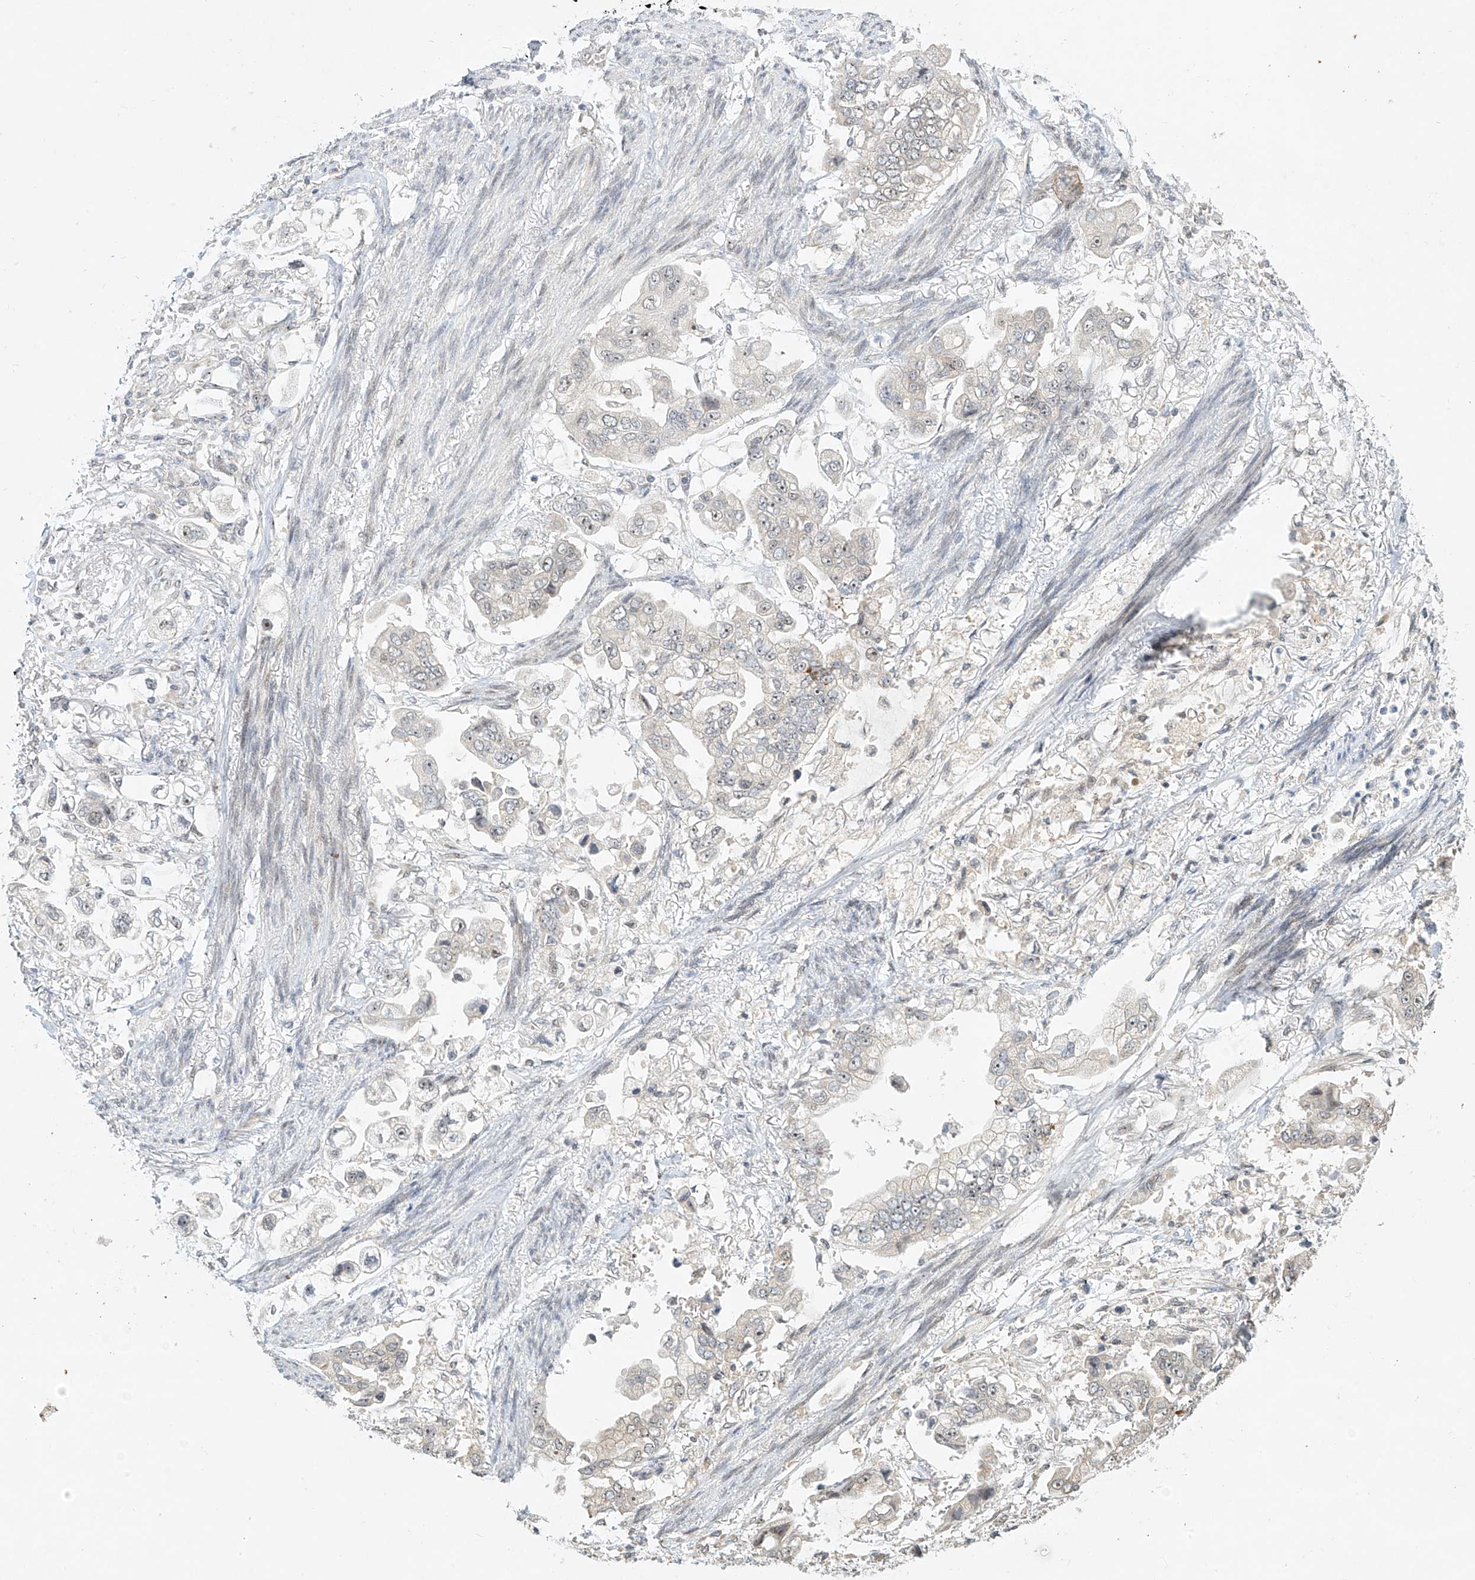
{"staining": {"intensity": "weak", "quantity": "<25%", "location": "nuclear"}, "tissue": "stomach cancer", "cell_type": "Tumor cells", "image_type": "cancer", "snomed": [{"axis": "morphology", "description": "Adenocarcinoma, NOS"}, {"axis": "topography", "description": "Stomach"}], "caption": "IHC histopathology image of neoplastic tissue: stomach cancer (adenocarcinoma) stained with DAB (3,3'-diaminobenzidine) shows no significant protein positivity in tumor cells. (DAB (3,3'-diaminobenzidine) IHC visualized using brightfield microscopy, high magnification).", "gene": "TASP1", "patient": {"sex": "male", "age": 62}}